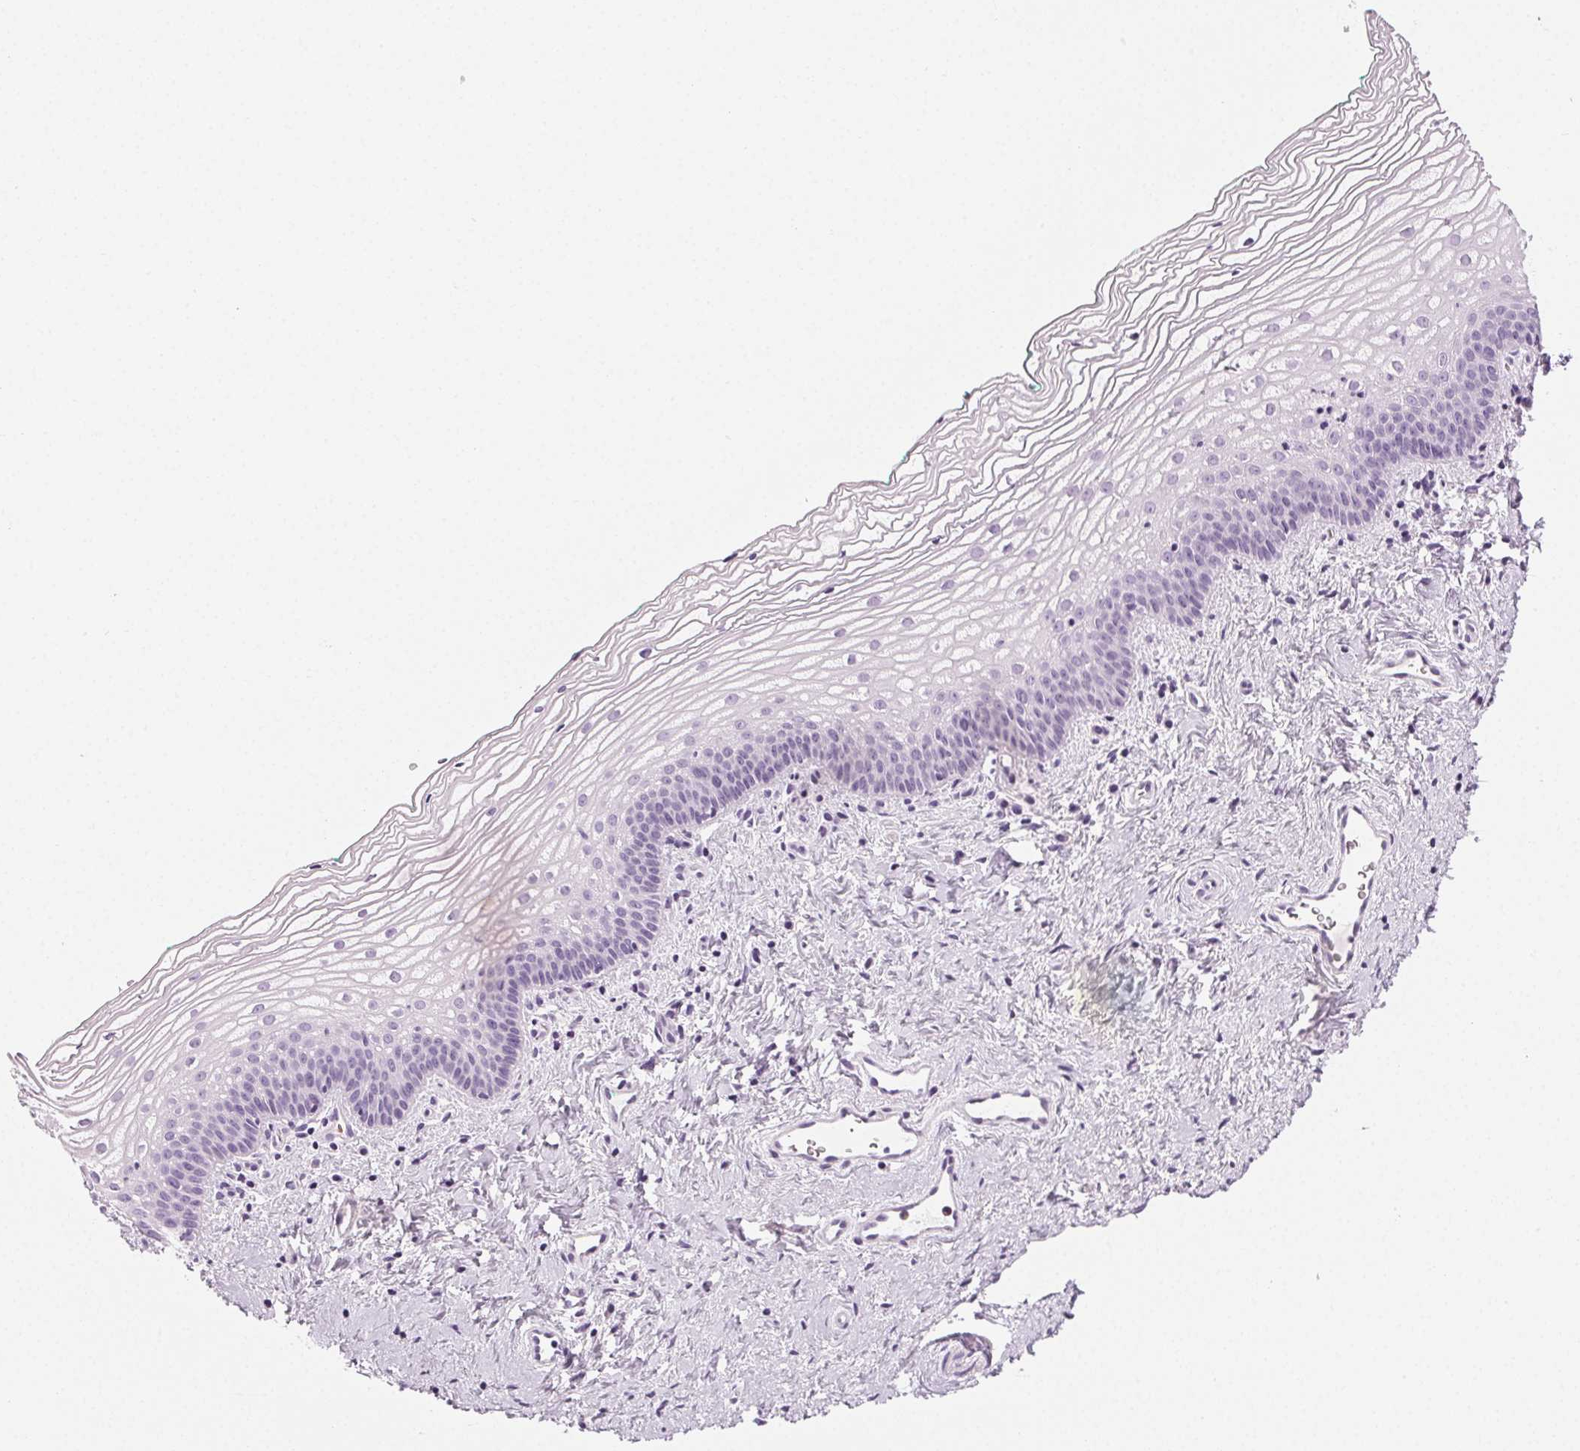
{"staining": {"intensity": "negative", "quantity": "none", "location": "none"}, "tissue": "vagina", "cell_type": "Squamous epithelial cells", "image_type": "normal", "snomed": [{"axis": "morphology", "description": "Normal tissue, NOS"}, {"axis": "topography", "description": "Vagina"}], "caption": "This image is of unremarkable vagina stained with IHC to label a protein in brown with the nuclei are counter-stained blue. There is no positivity in squamous epithelial cells.", "gene": "MPO", "patient": {"sex": "female", "age": 44}}